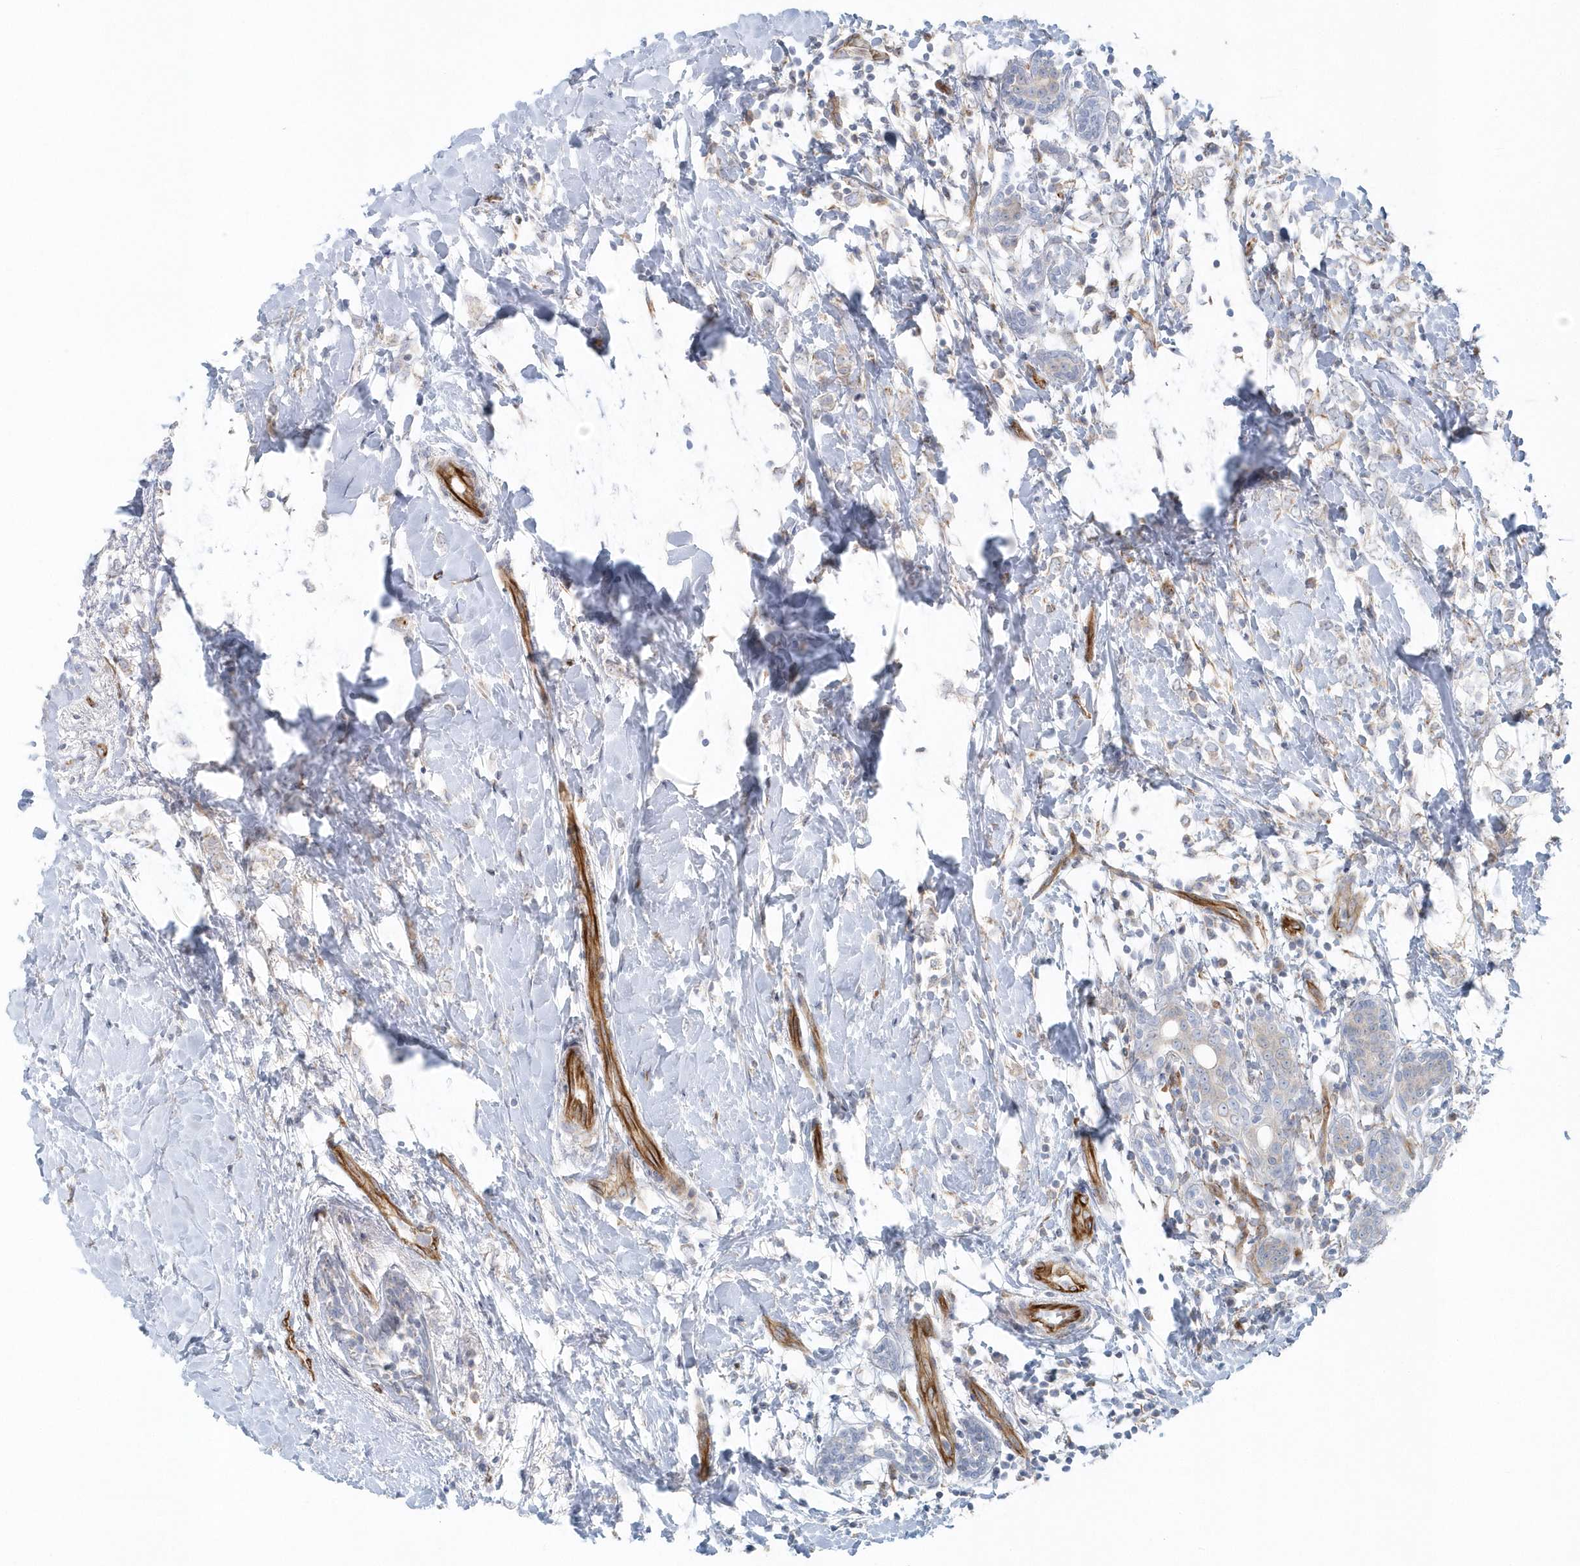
{"staining": {"intensity": "negative", "quantity": "none", "location": "none"}, "tissue": "breast cancer", "cell_type": "Tumor cells", "image_type": "cancer", "snomed": [{"axis": "morphology", "description": "Normal tissue, NOS"}, {"axis": "morphology", "description": "Lobular carcinoma"}, {"axis": "topography", "description": "Breast"}], "caption": "IHC photomicrograph of human breast lobular carcinoma stained for a protein (brown), which reveals no positivity in tumor cells. The staining was performed using DAB (3,3'-diaminobenzidine) to visualize the protein expression in brown, while the nuclei were stained in blue with hematoxylin (Magnification: 20x).", "gene": "GPR152", "patient": {"sex": "female", "age": 47}}